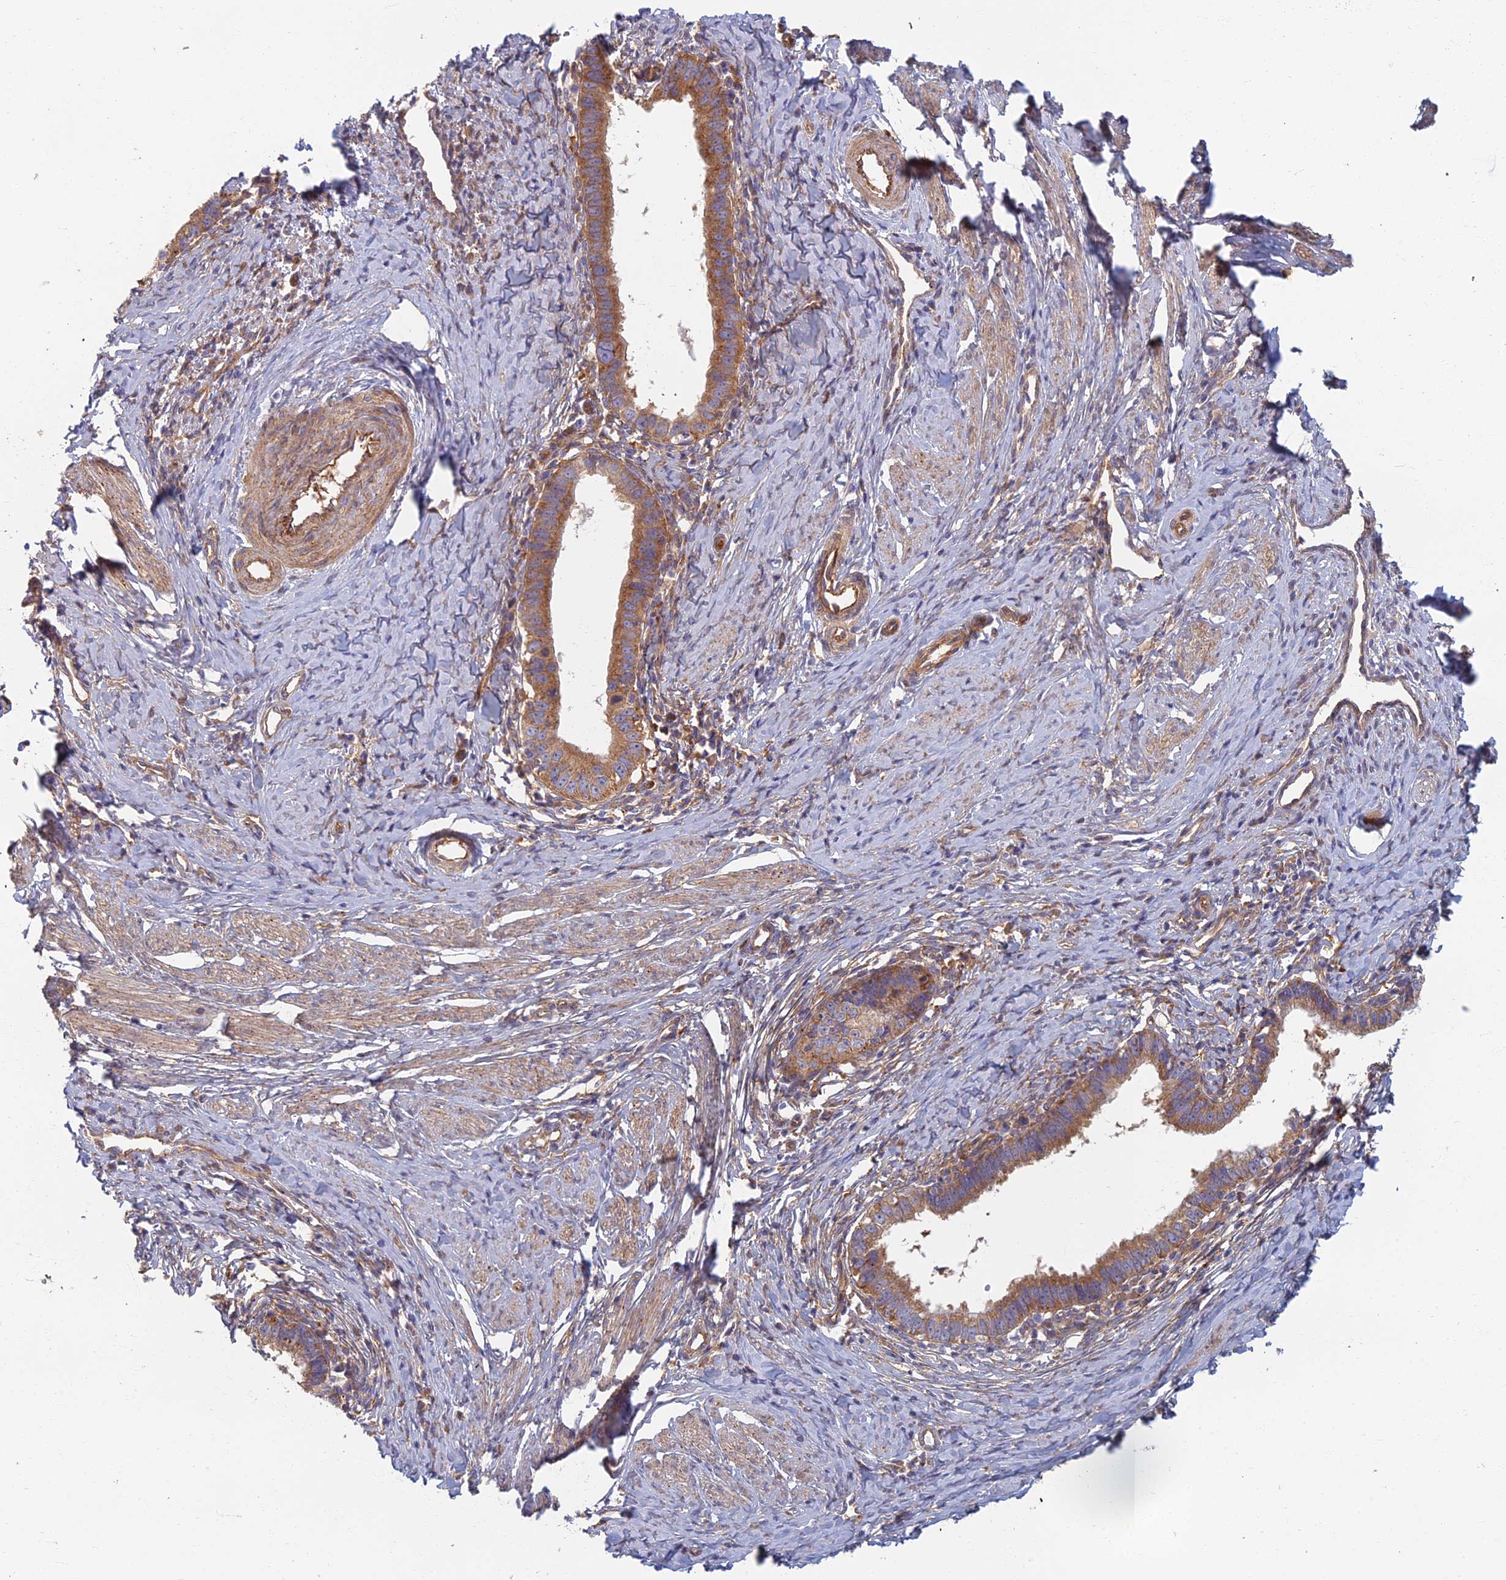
{"staining": {"intensity": "moderate", "quantity": ">75%", "location": "cytoplasmic/membranous"}, "tissue": "cervical cancer", "cell_type": "Tumor cells", "image_type": "cancer", "snomed": [{"axis": "morphology", "description": "Adenocarcinoma, NOS"}, {"axis": "topography", "description": "Cervix"}], "caption": "A medium amount of moderate cytoplasmic/membranous expression is appreciated in about >75% of tumor cells in cervical adenocarcinoma tissue. The protein of interest is shown in brown color, while the nuclei are stained blue.", "gene": "RBSN", "patient": {"sex": "female", "age": 36}}